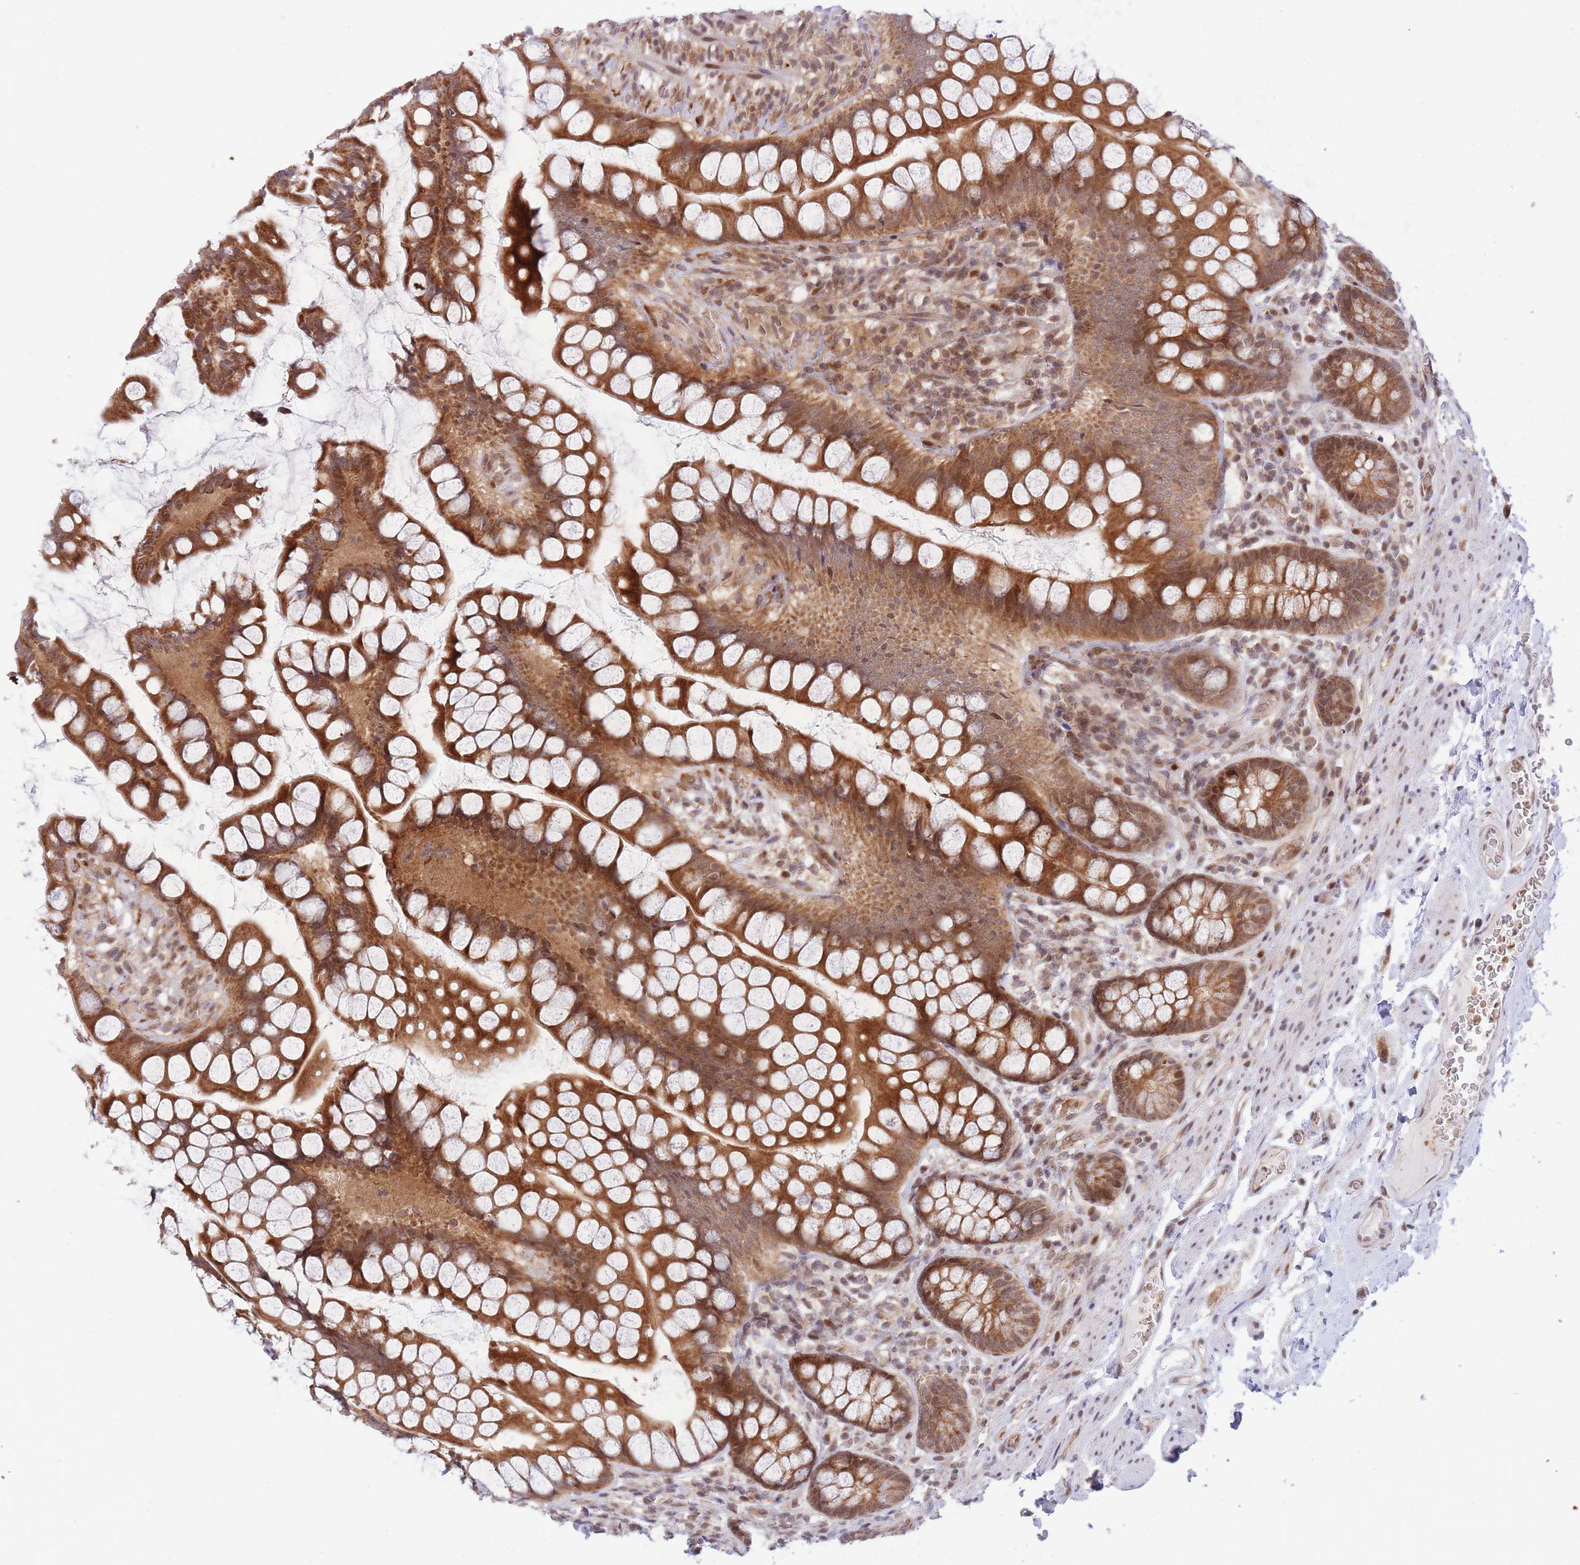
{"staining": {"intensity": "strong", "quantity": ">75%", "location": "cytoplasmic/membranous,nuclear"}, "tissue": "small intestine", "cell_type": "Glandular cells", "image_type": "normal", "snomed": [{"axis": "morphology", "description": "Normal tissue, NOS"}, {"axis": "topography", "description": "Small intestine"}], "caption": "Glandular cells display strong cytoplasmic/membranous,nuclear positivity in about >75% of cells in unremarkable small intestine. (Brightfield microscopy of DAB IHC at high magnification).", "gene": "BOD1L1", "patient": {"sex": "male", "age": 70}}